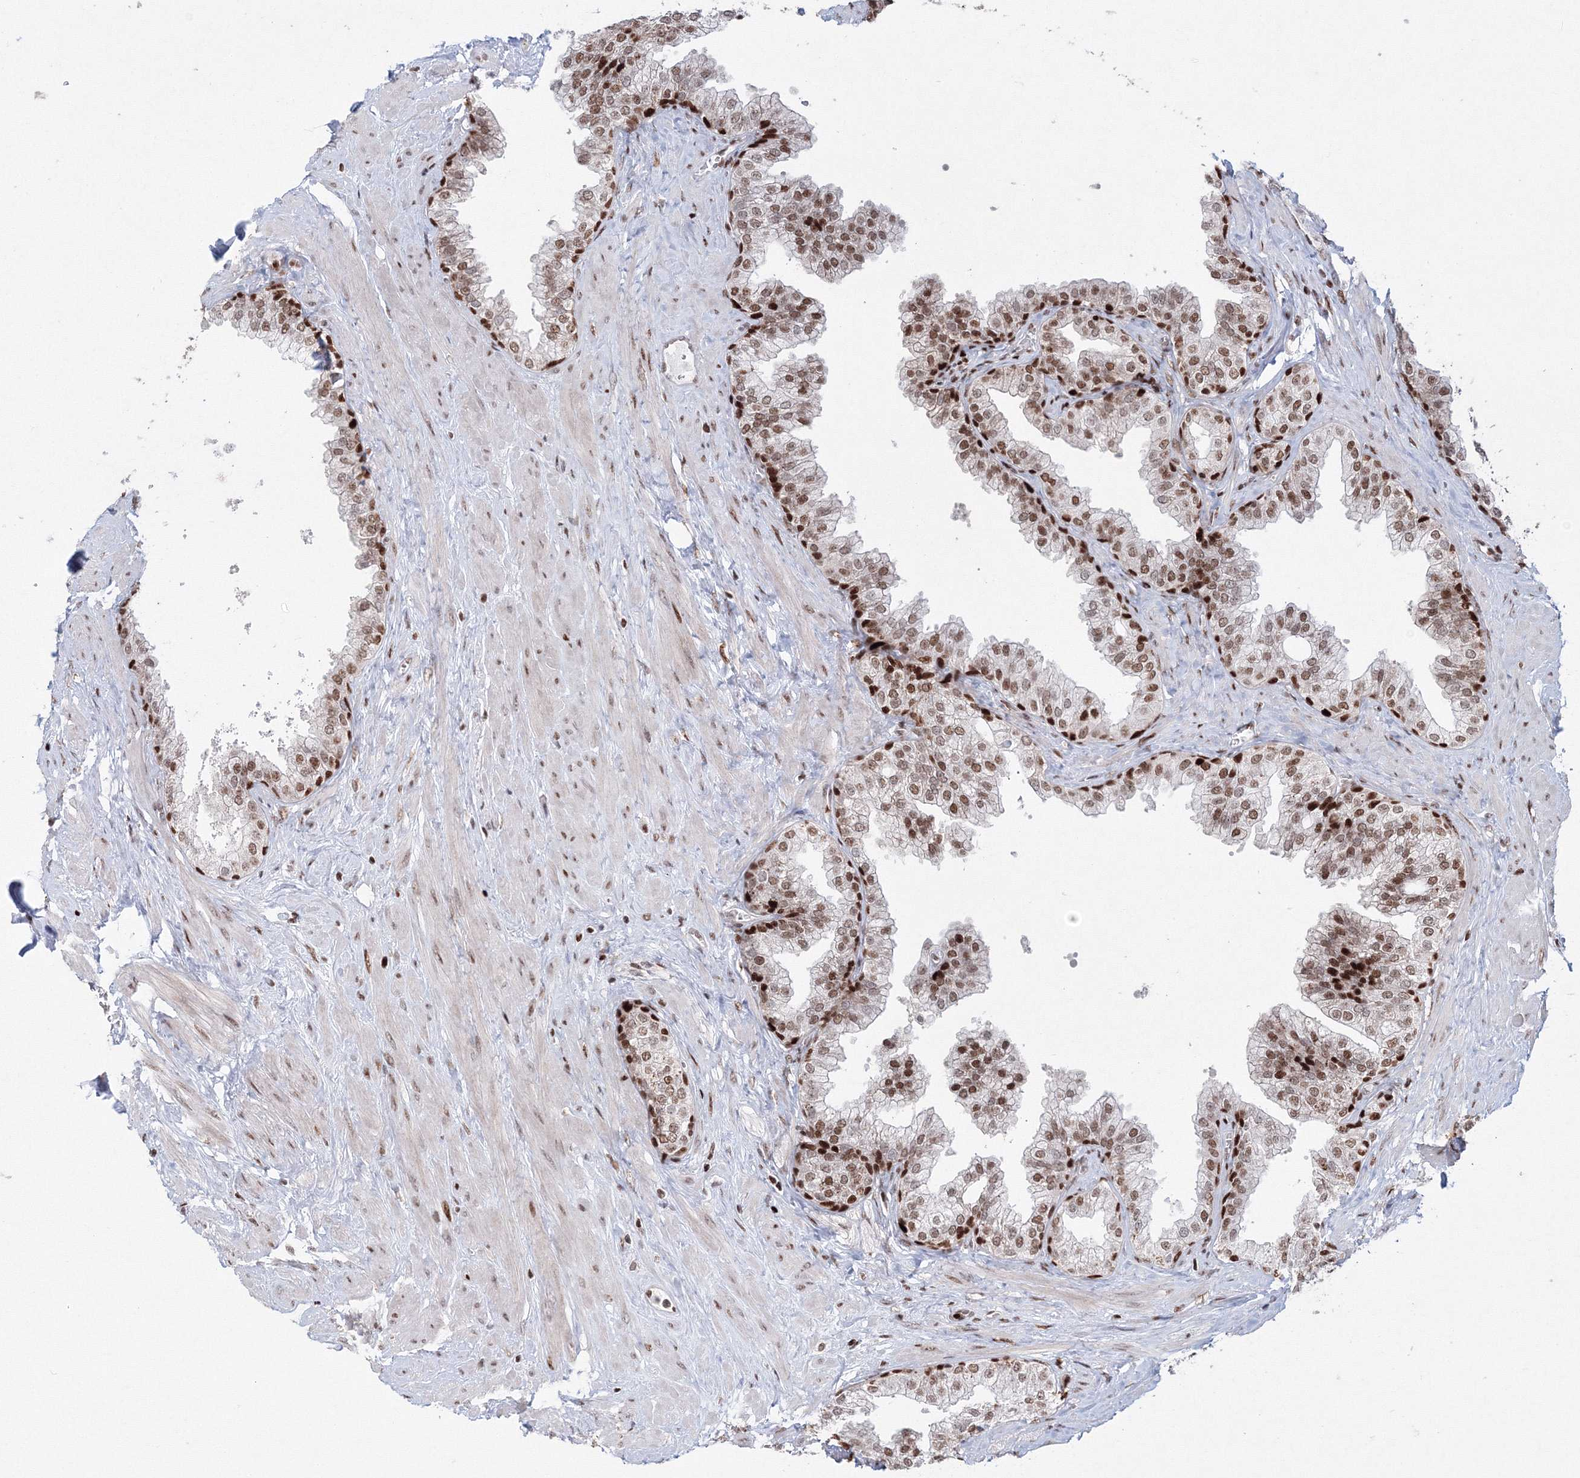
{"staining": {"intensity": "strong", "quantity": "25%-75%", "location": "nuclear"}, "tissue": "prostate", "cell_type": "Glandular cells", "image_type": "normal", "snomed": [{"axis": "morphology", "description": "Normal tissue, NOS"}, {"axis": "morphology", "description": "Urothelial carcinoma, Low grade"}, {"axis": "topography", "description": "Urinary bladder"}, {"axis": "topography", "description": "Prostate"}], "caption": "Strong nuclear protein positivity is appreciated in approximately 25%-75% of glandular cells in prostate.", "gene": "LIG1", "patient": {"sex": "male", "age": 60}}